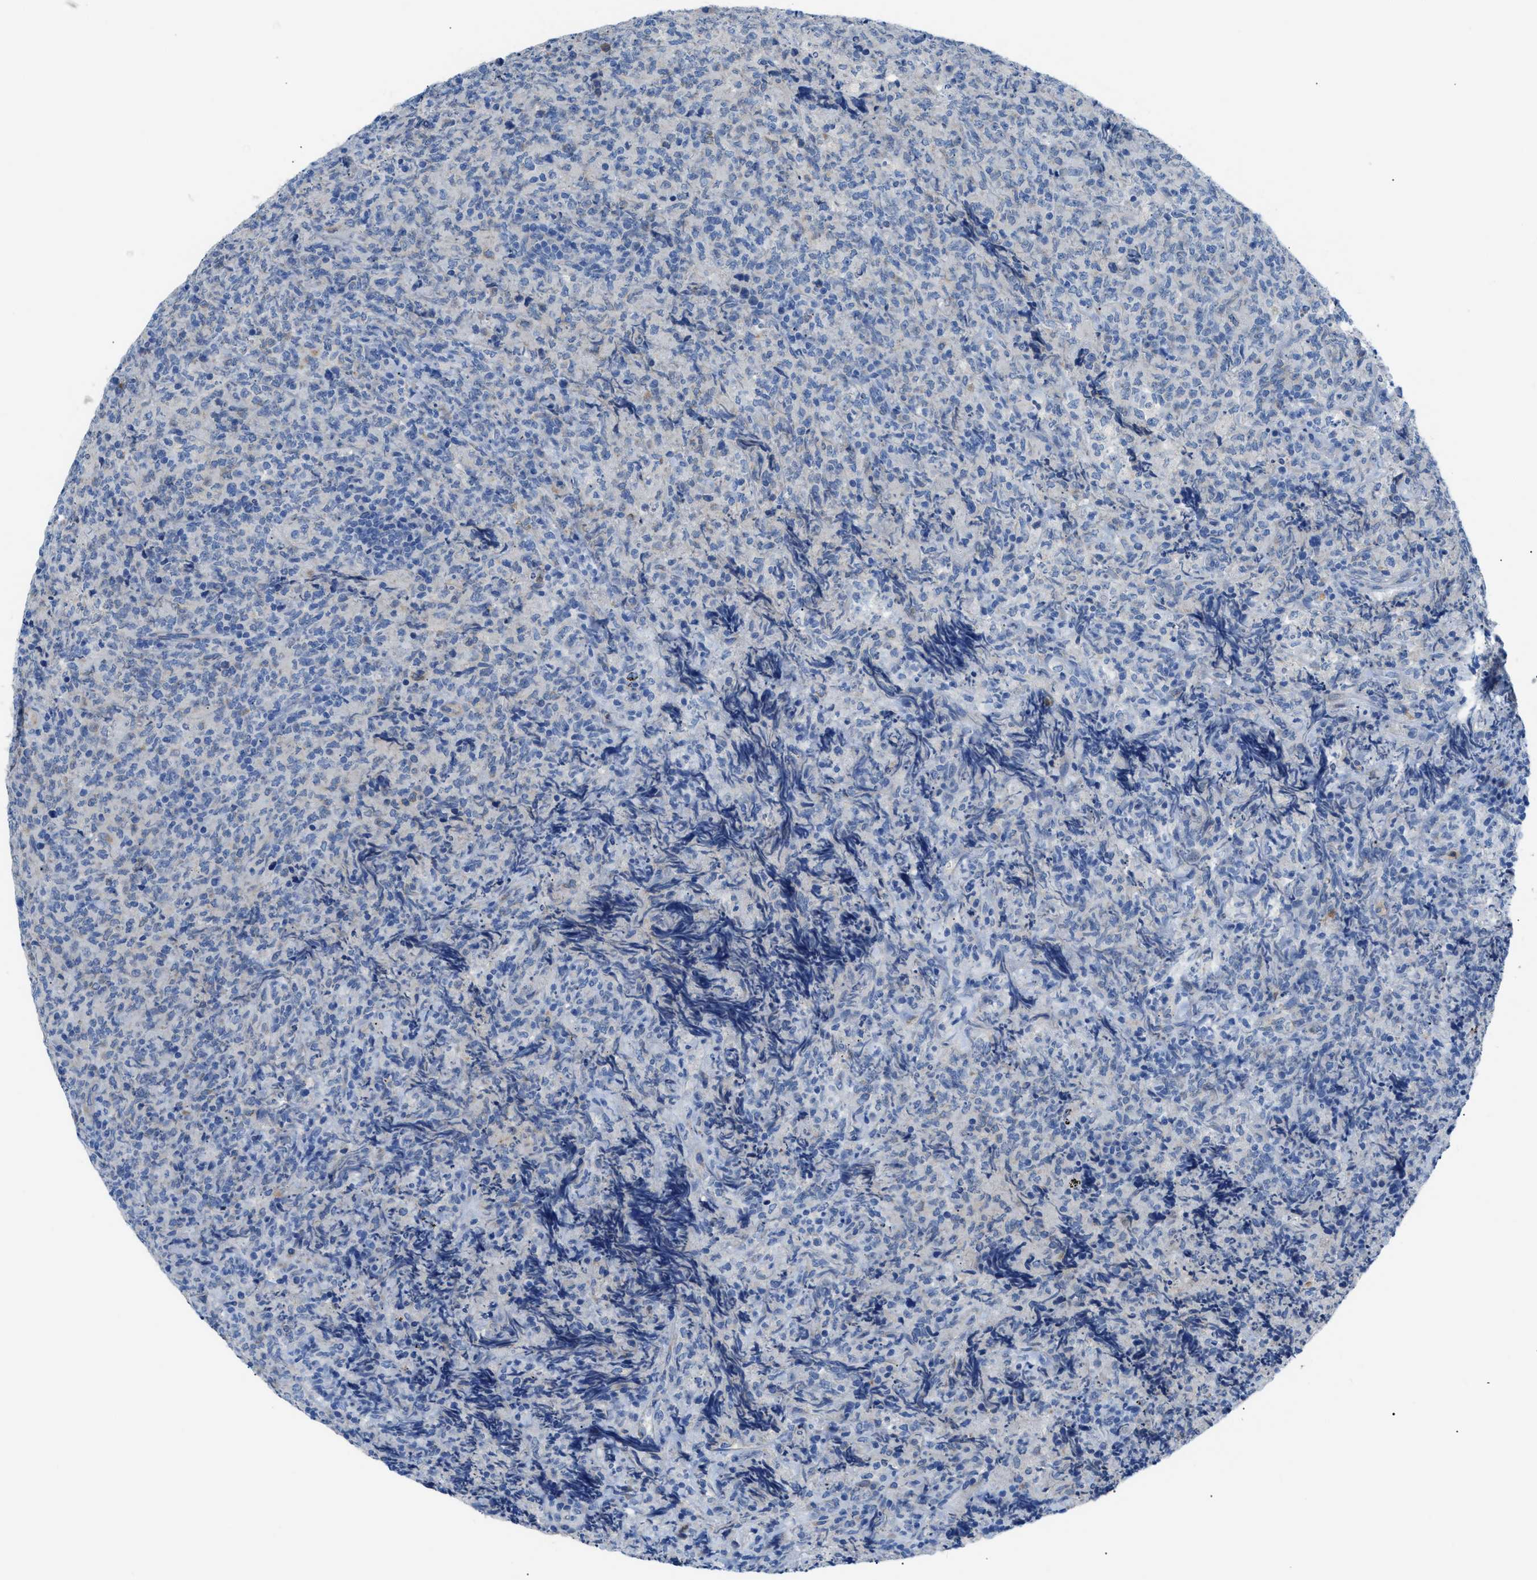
{"staining": {"intensity": "negative", "quantity": "none", "location": "none"}, "tissue": "lymphoma", "cell_type": "Tumor cells", "image_type": "cancer", "snomed": [{"axis": "morphology", "description": "Malignant lymphoma, non-Hodgkin's type, High grade"}, {"axis": "topography", "description": "Tonsil"}], "caption": "Tumor cells show no significant expression in malignant lymphoma, non-Hodgkin's type (high-grade). (DAB IHC with hematoxylin counter stain).", "gene": "ITPR1", "patient": {"sex": "female", "age": 36}}